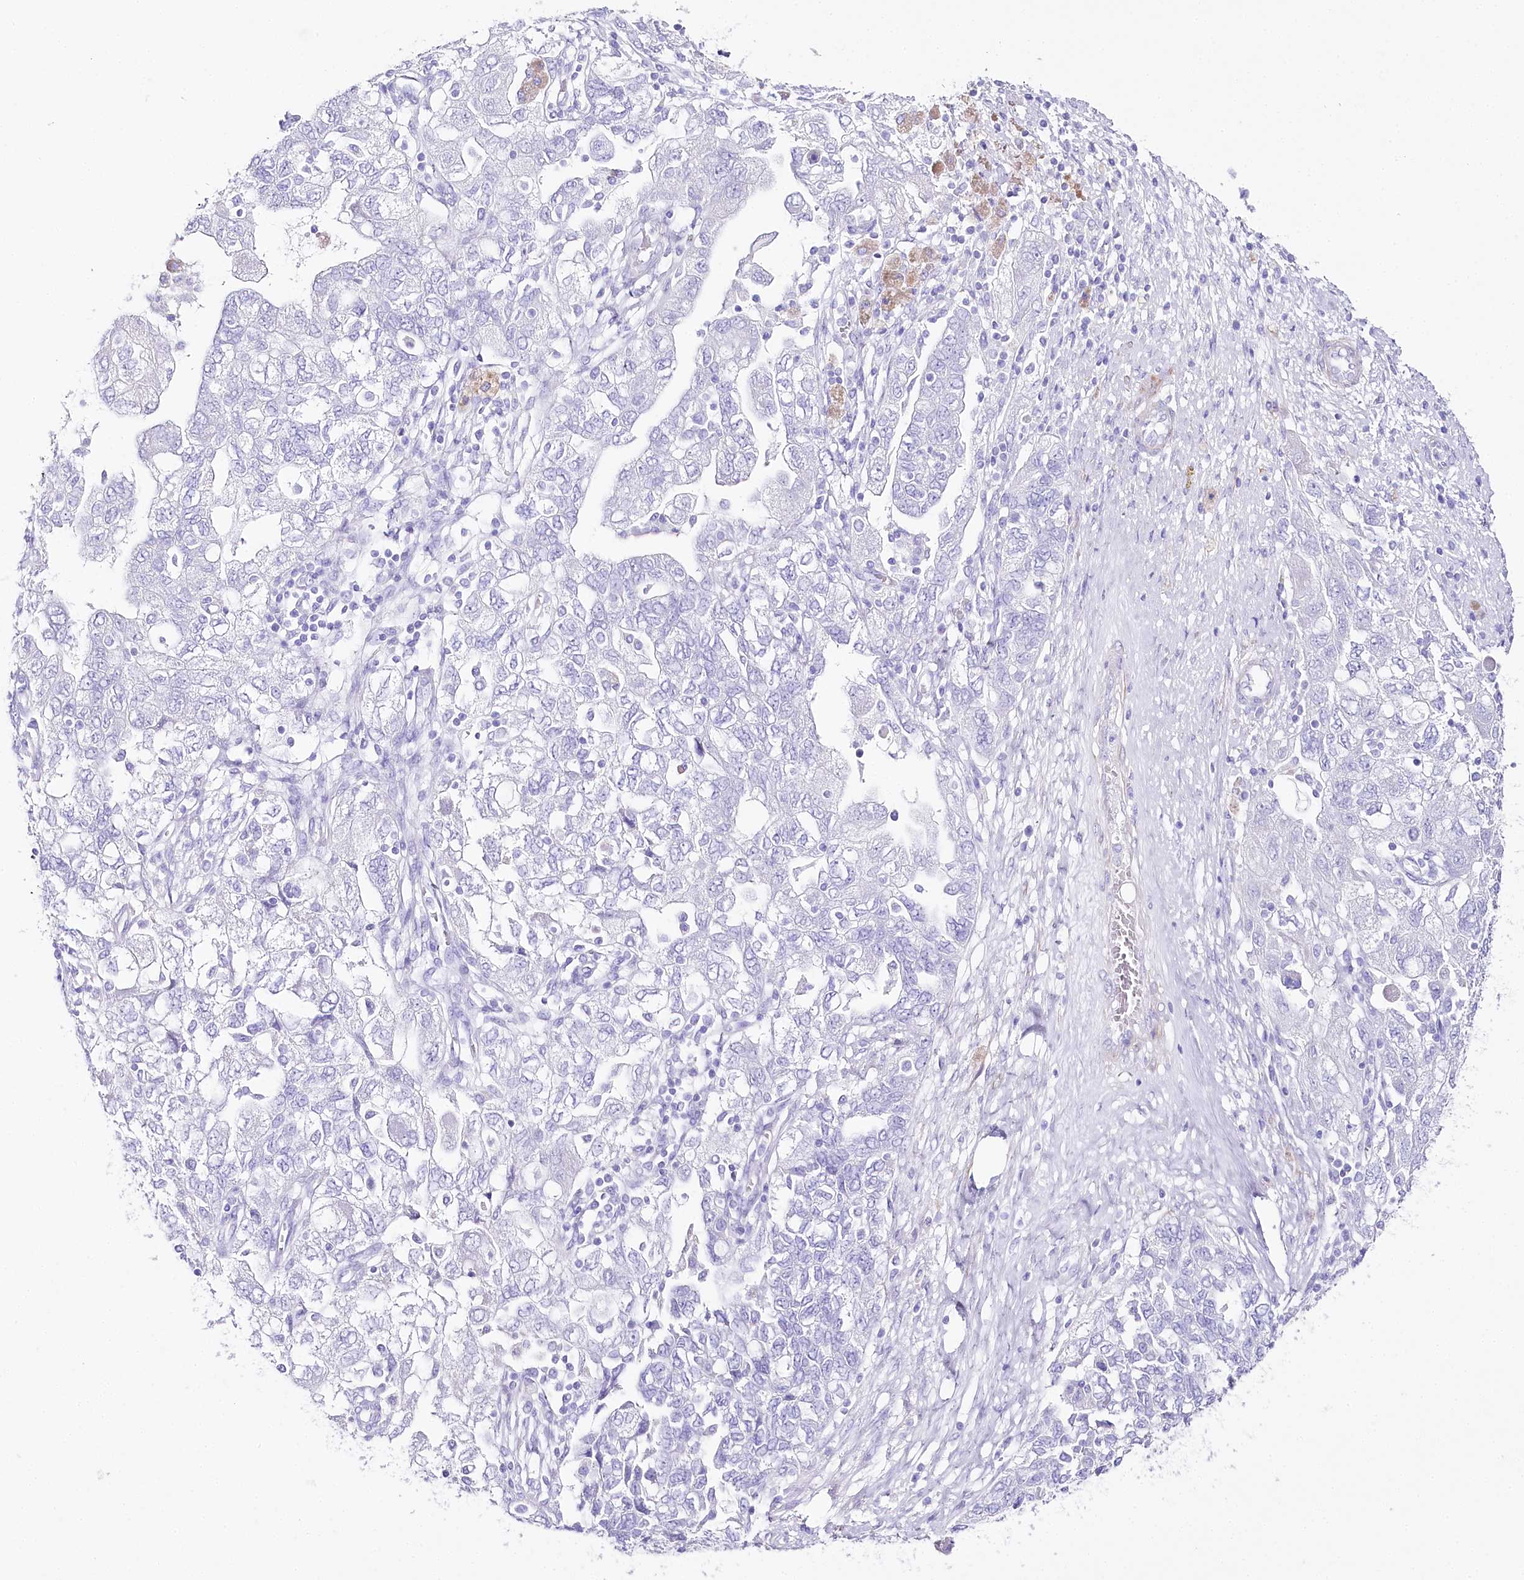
{"staining": {"intensity": "negative", "quantity": "none", "location": "none"}, "tissue": "ovarian cancer", "cell_type": "Tumor cells", "image_type": "cancer", "snomed": [{"axis": "morphology", "description": "Carcinoma, NOS"}, {"axis": "morphology", "description": "Cystadenocarcinoma, serous, NOS"}, {"axis": "topography", "description": "Ovary"}], "caption": "An immunohistochemistry (IHC) image of ovarian cancer (carcinoma) is shown. There is no staining in tumor cells of ovarian cancer (carcinoma). The staining was performed using DAB to visualize the protein expression in brown, while the nuclei were stained in blue with hematoxylin (Magnification: 20x).", "gene": "CSN3", "patient": {"sex": "female", "age": 69}}